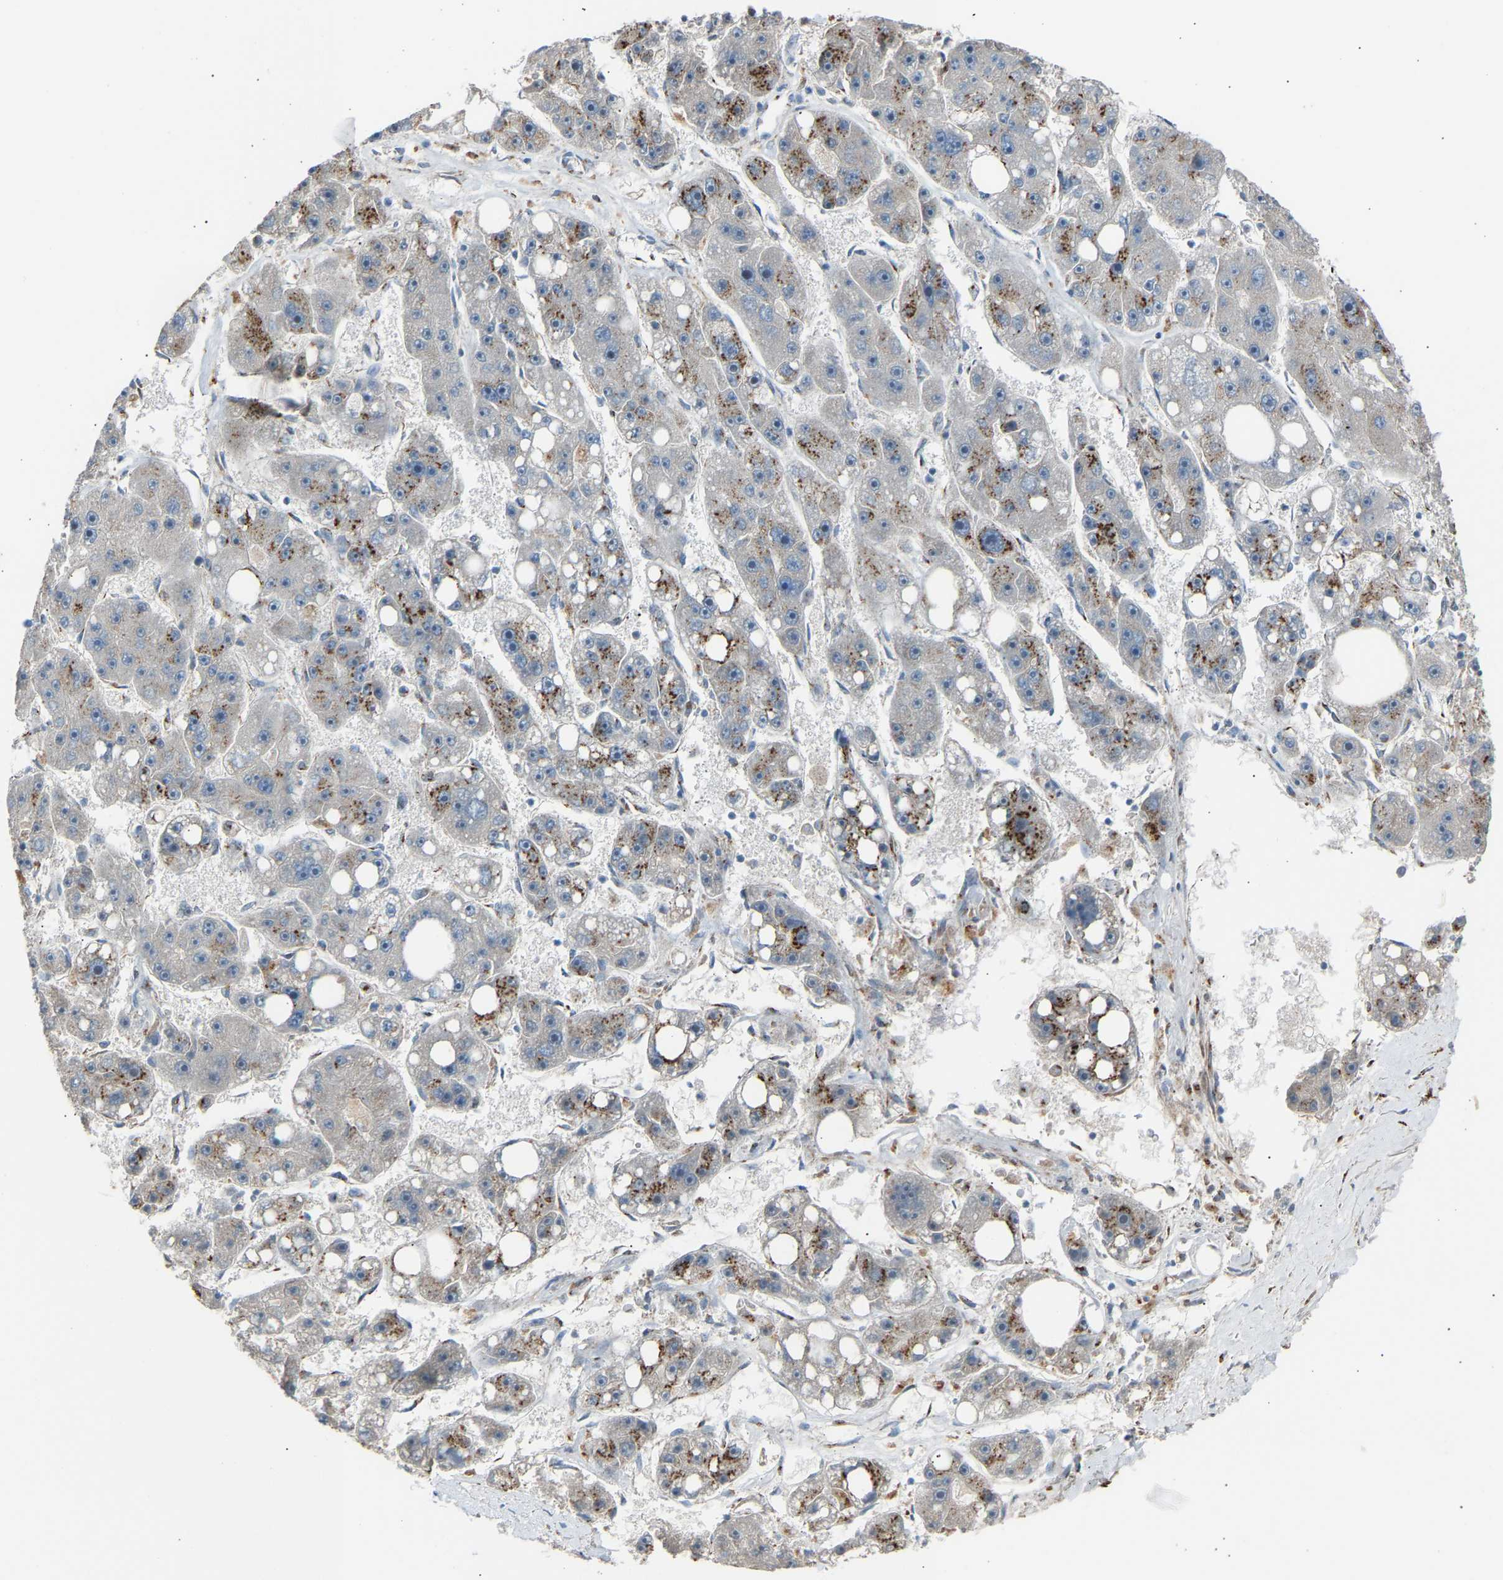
{"staining": {"intensity": "moderate", "quantity": "25%-75%", "location": "cytoplasmic/membranous"}, "tissue": "liver cancer", "cell_type": "Tumor cells", "image_type": "cancer", "snomed": [{"axis": "morphology", "description": "Carcinoma, Hepatocellular, NOS"}, {"axis": "topography", "description": "Liver"}], "caption": "A medium amount of moderate cytoplasmic/membranous expression is appreciated in about 25%-75% of tumor cells in liver cancer (hepatocellular carcinoma) tissue.", "gene": "CYREN", "patient": {"sex": "female", "age": 61}}